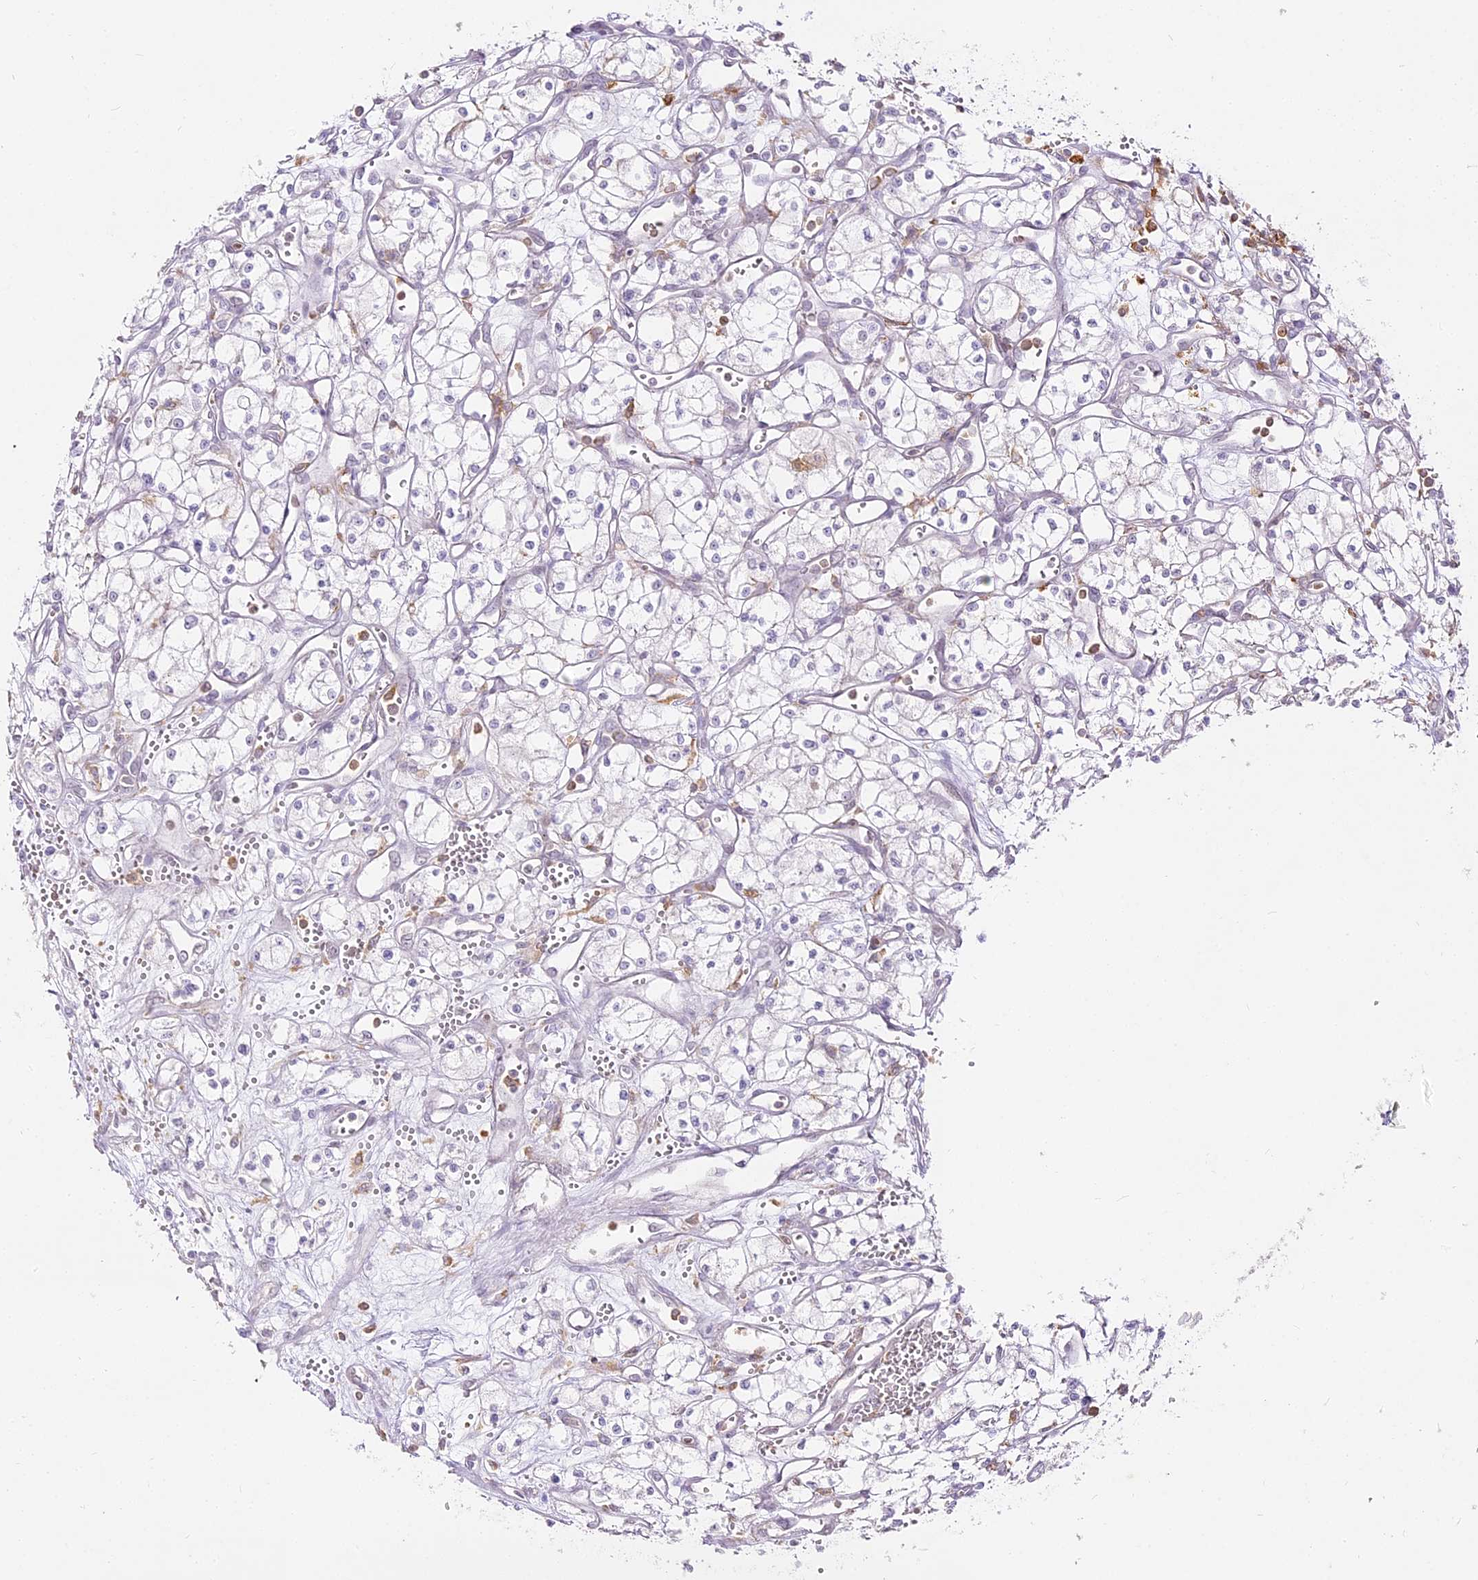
{"staining": {"intensity": "negative", "quantity": "none", "location": "none"}, "tissue": "renal cancer", "cell_type": "Tumor cells", "image_type": "cancer", "snomed": [{"axis": "morphology", "description": "Adenocarcinoma, NOS"}, {"axis": "topography", "description": "Kidney"}], "caption": "The immunohistochemistry photomicrograph has no significant positivity in tumor cells of renal adenocarcinoma tissue.", "gene": "DOCK2", "patient": {"sex": "male", "age": 59}}